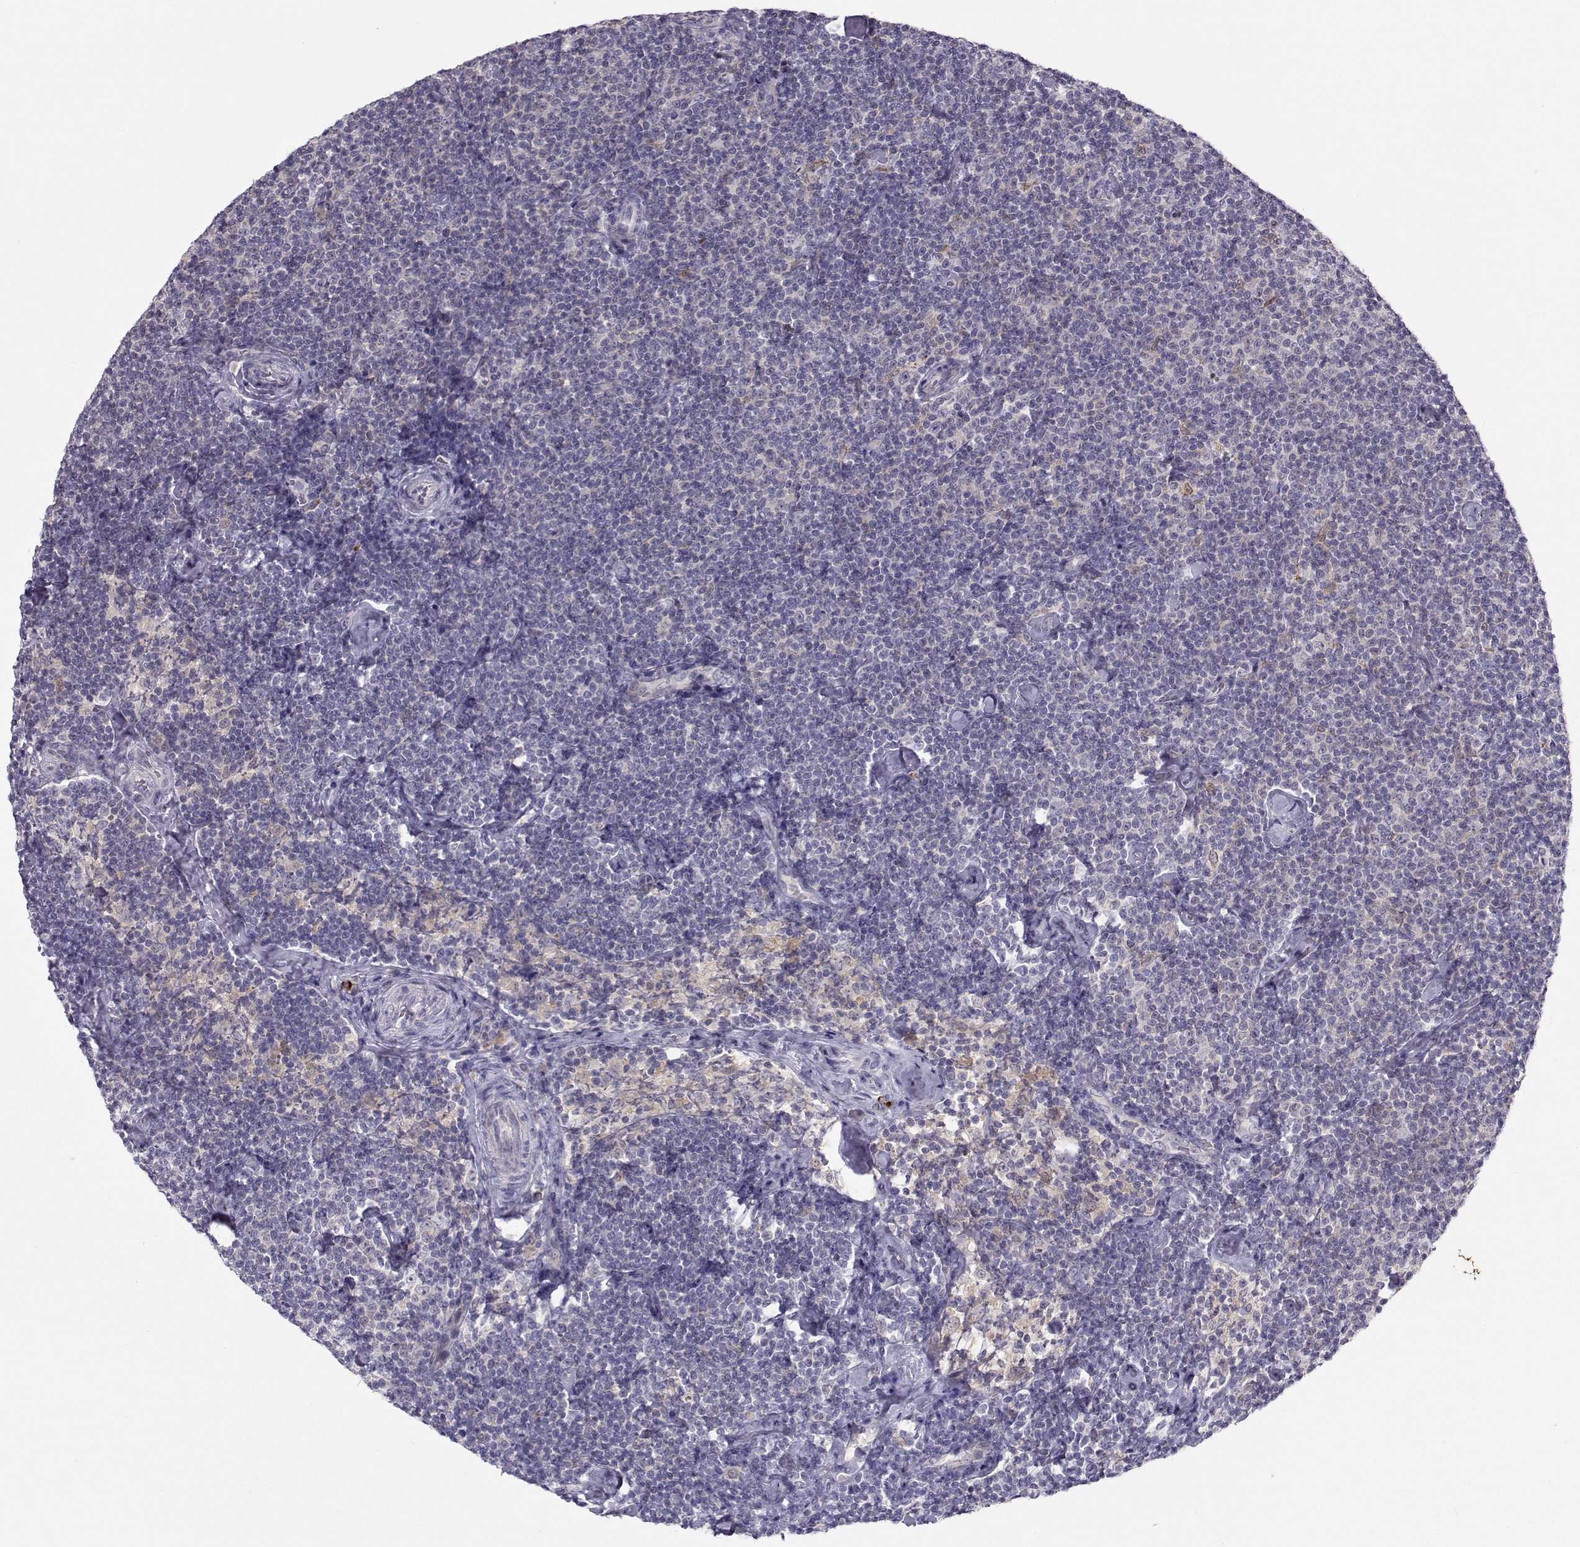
{"staining": {"intensity": "negative", "quantity": "none", "location": "none"}, "tissue": "lymphoma", "cell_type": "Tumor cells", "image_type": "cancer", "snomed": [{"axis": "morphology", "description": "Malignant lymphoma, non-Hodgkin's type, Low grade"}, {"axis": "topography", "description": "Lymph node"}], "caption": "A micrograph of human lymphoma is negative for staining in tumor cells.", "gene": "NPVF", "patient": {"sex": "male", "age": 81}}